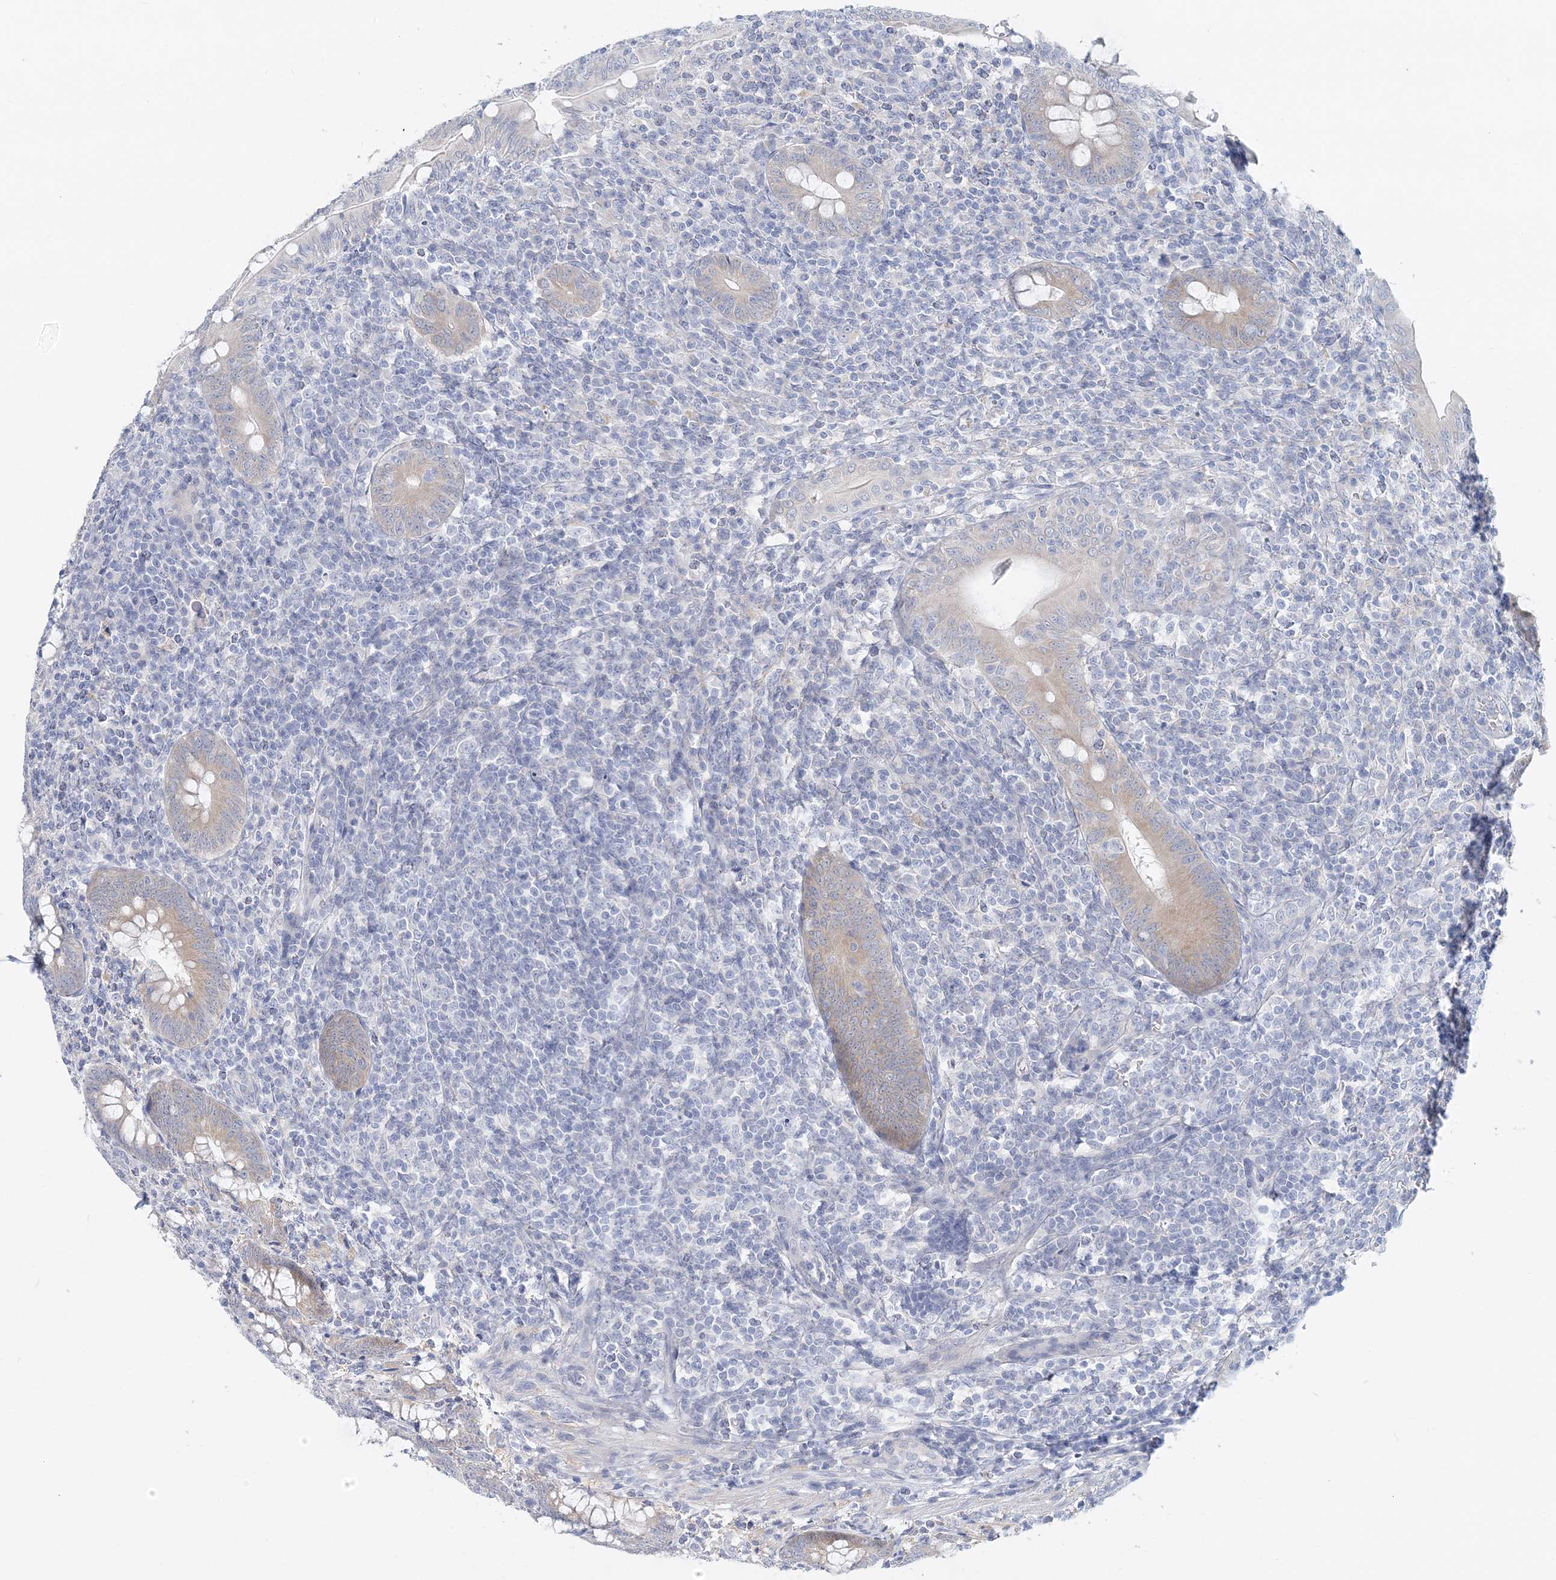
{"staining": {"intensity": "moderate", "quantity": "25%-75%", "location": "cytoplasmic/membranous"}, "tissue": "appendix", "cell_type": "Glandular cells", "image_type": "normal", "snomed": [{"axis": "morphology", "description": "Normal tissue, NOS"}, {"axis": "topography", "description": "Appendix"}], "caption": "DAB immunohistochemical staining of unremarkable appendix shows moderate cytoplasmic/membranous protein staining in about 25%-75% of glandular cells.", "gene": "ENSG00000288637", "patient": {"sex": "male", "age": 14}}